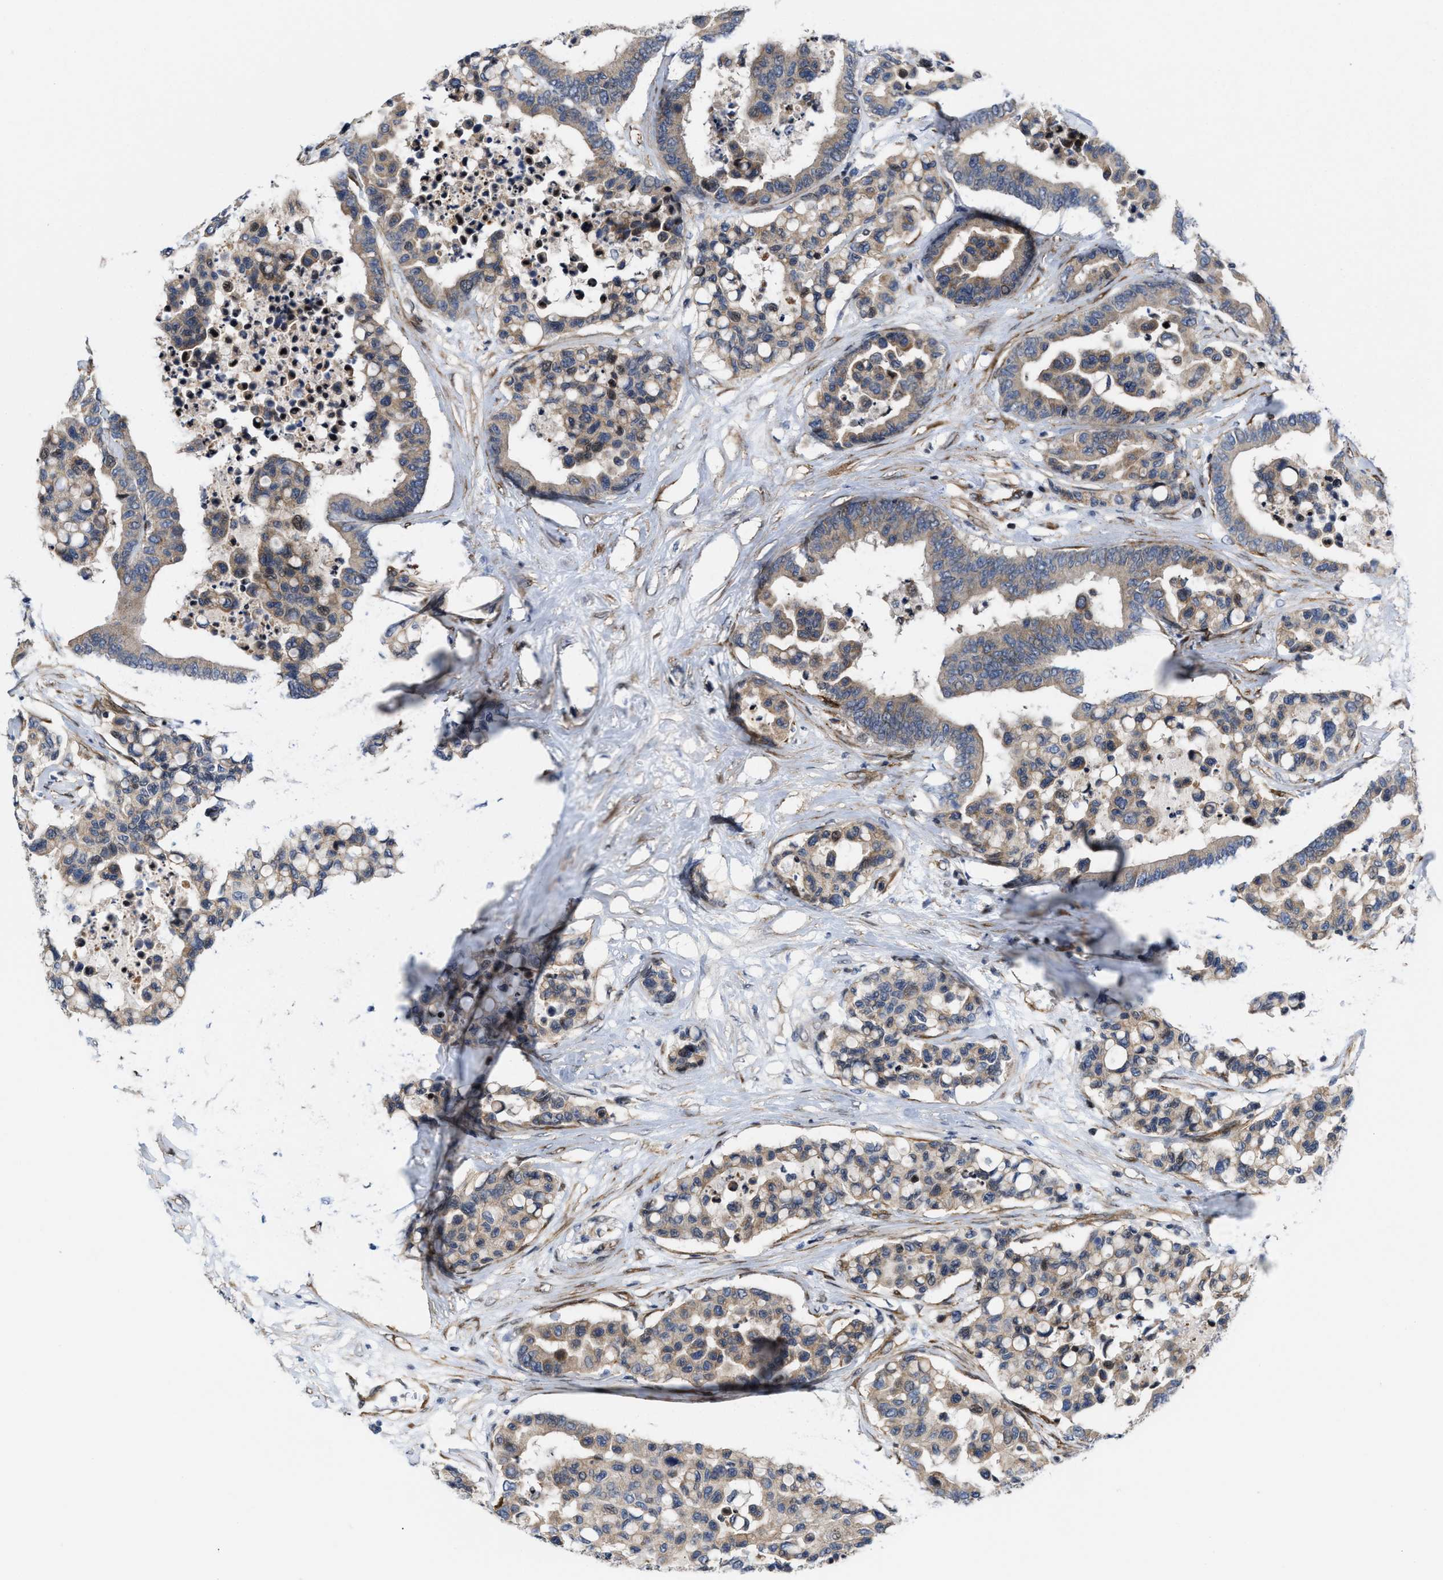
{"staining": {"intensity": "moderate", "quantity": ">75%", "location": "cytoplasmic/membranous"}, "tissue": "colorectal cancer", "cell_type": "Tumor cells", "image_type": "cancer", "snomed": [{"axis": "morphology", "description": "Adenocarcinoma, NOS"}, {"axis": "topography", "description": "Colon"}], "caption": "A micrograph of colorectal cancer stained for a protein exhibits moderate cytoplasmic/membranous brown staining in tumor cells.", "gene": "TGFB1I1", "patient": {"sex": "male", "age": 82}}